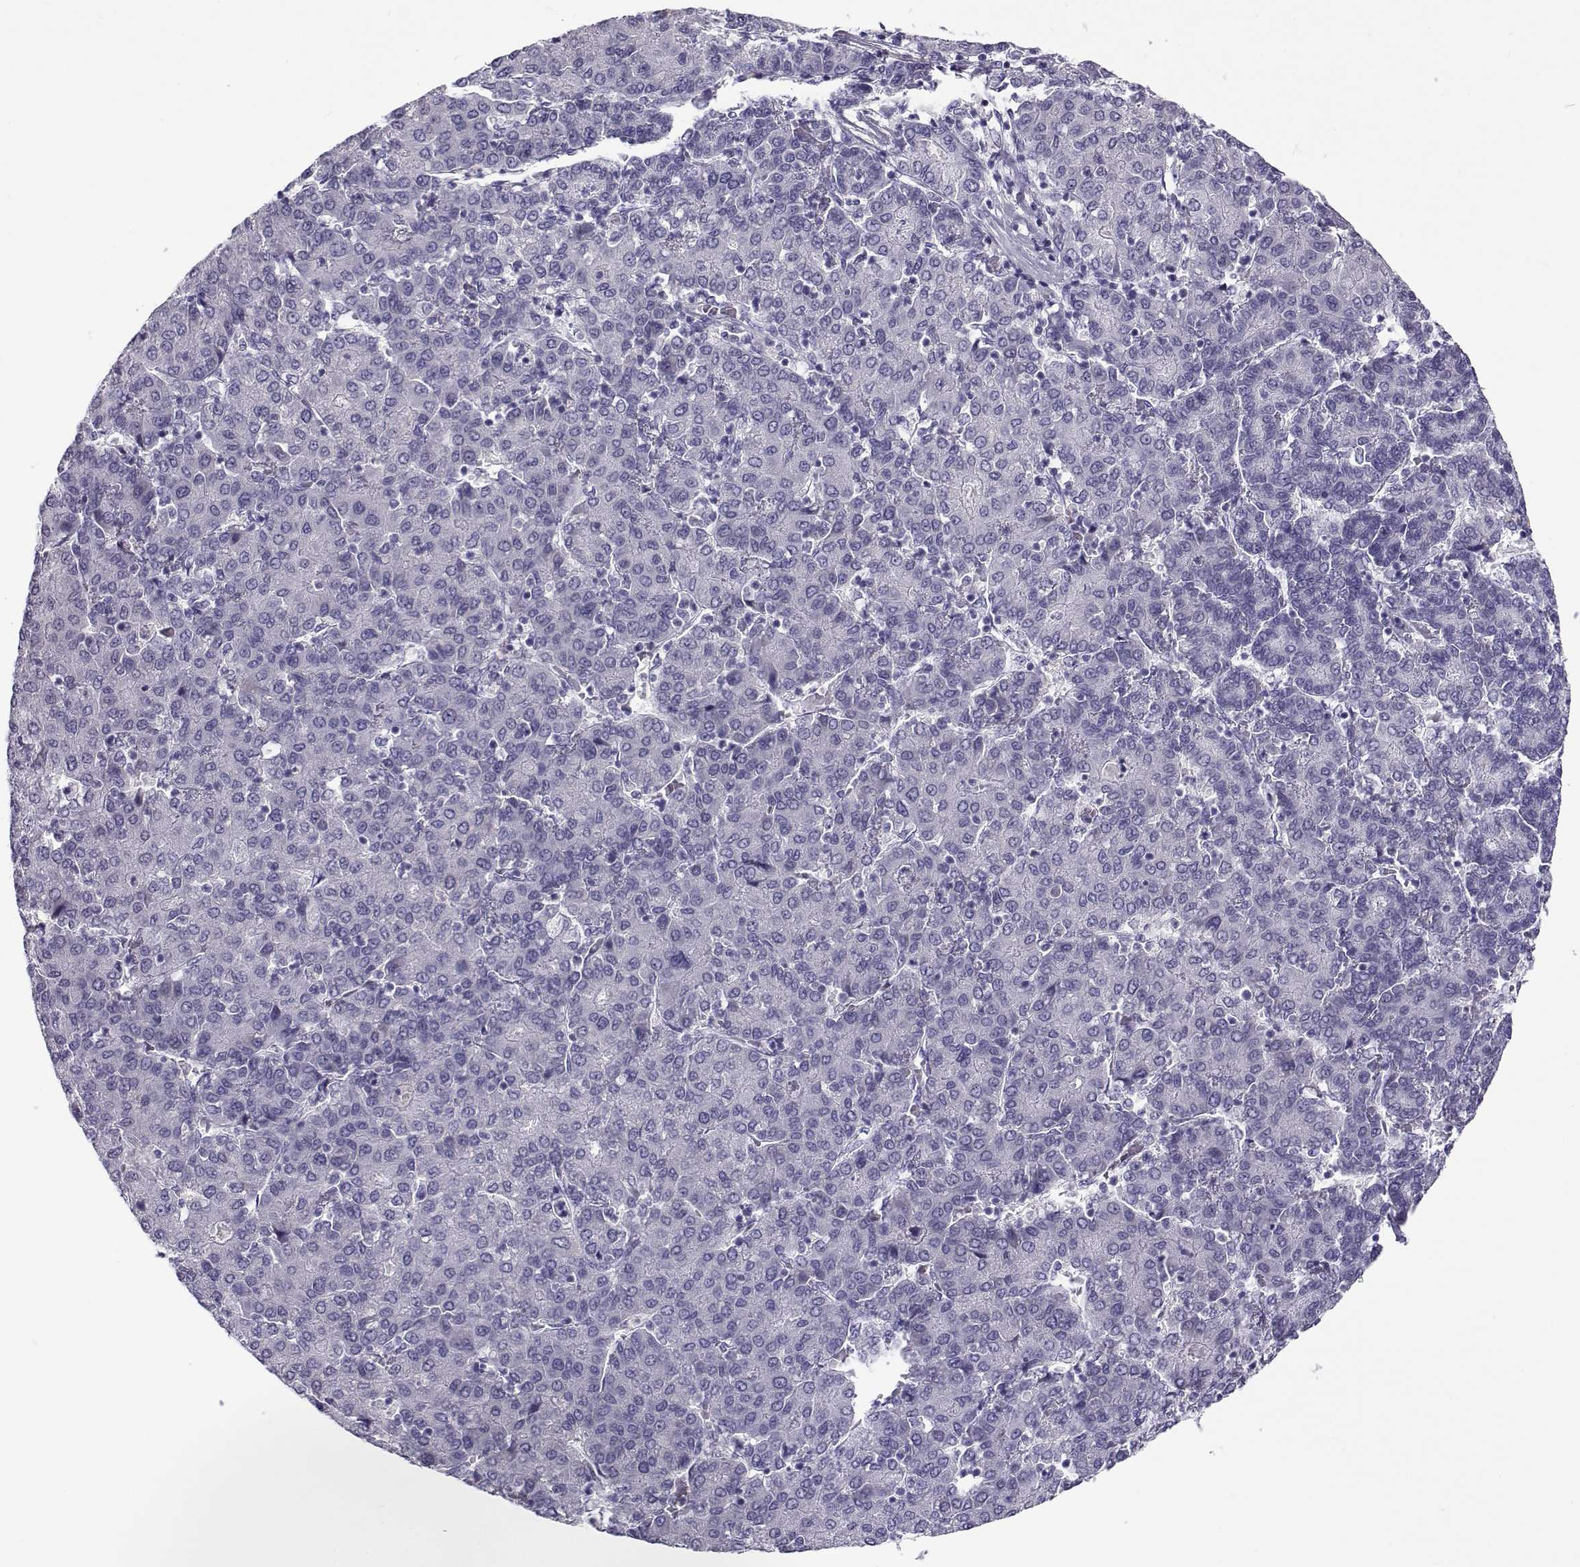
{"staining": {"intensity": "negative", "quantity": "none", "location": "none"}, "tissue": "liver cancer", "cell_type": "Tumor cells", "image_type": "cancer", "snomed": [{"axis": "morphology", "description": "Carcinoma, Hepatocellular, NOS"}, {"axis": "topography", "description": "Liver"}], "caption": "This is an immunohistochemistry (IHC) histopathology image of liver cancer. There is no staining in tumor cells.", "gene": "FAM166A", "patient": {"sex": "male", "age": 65}}